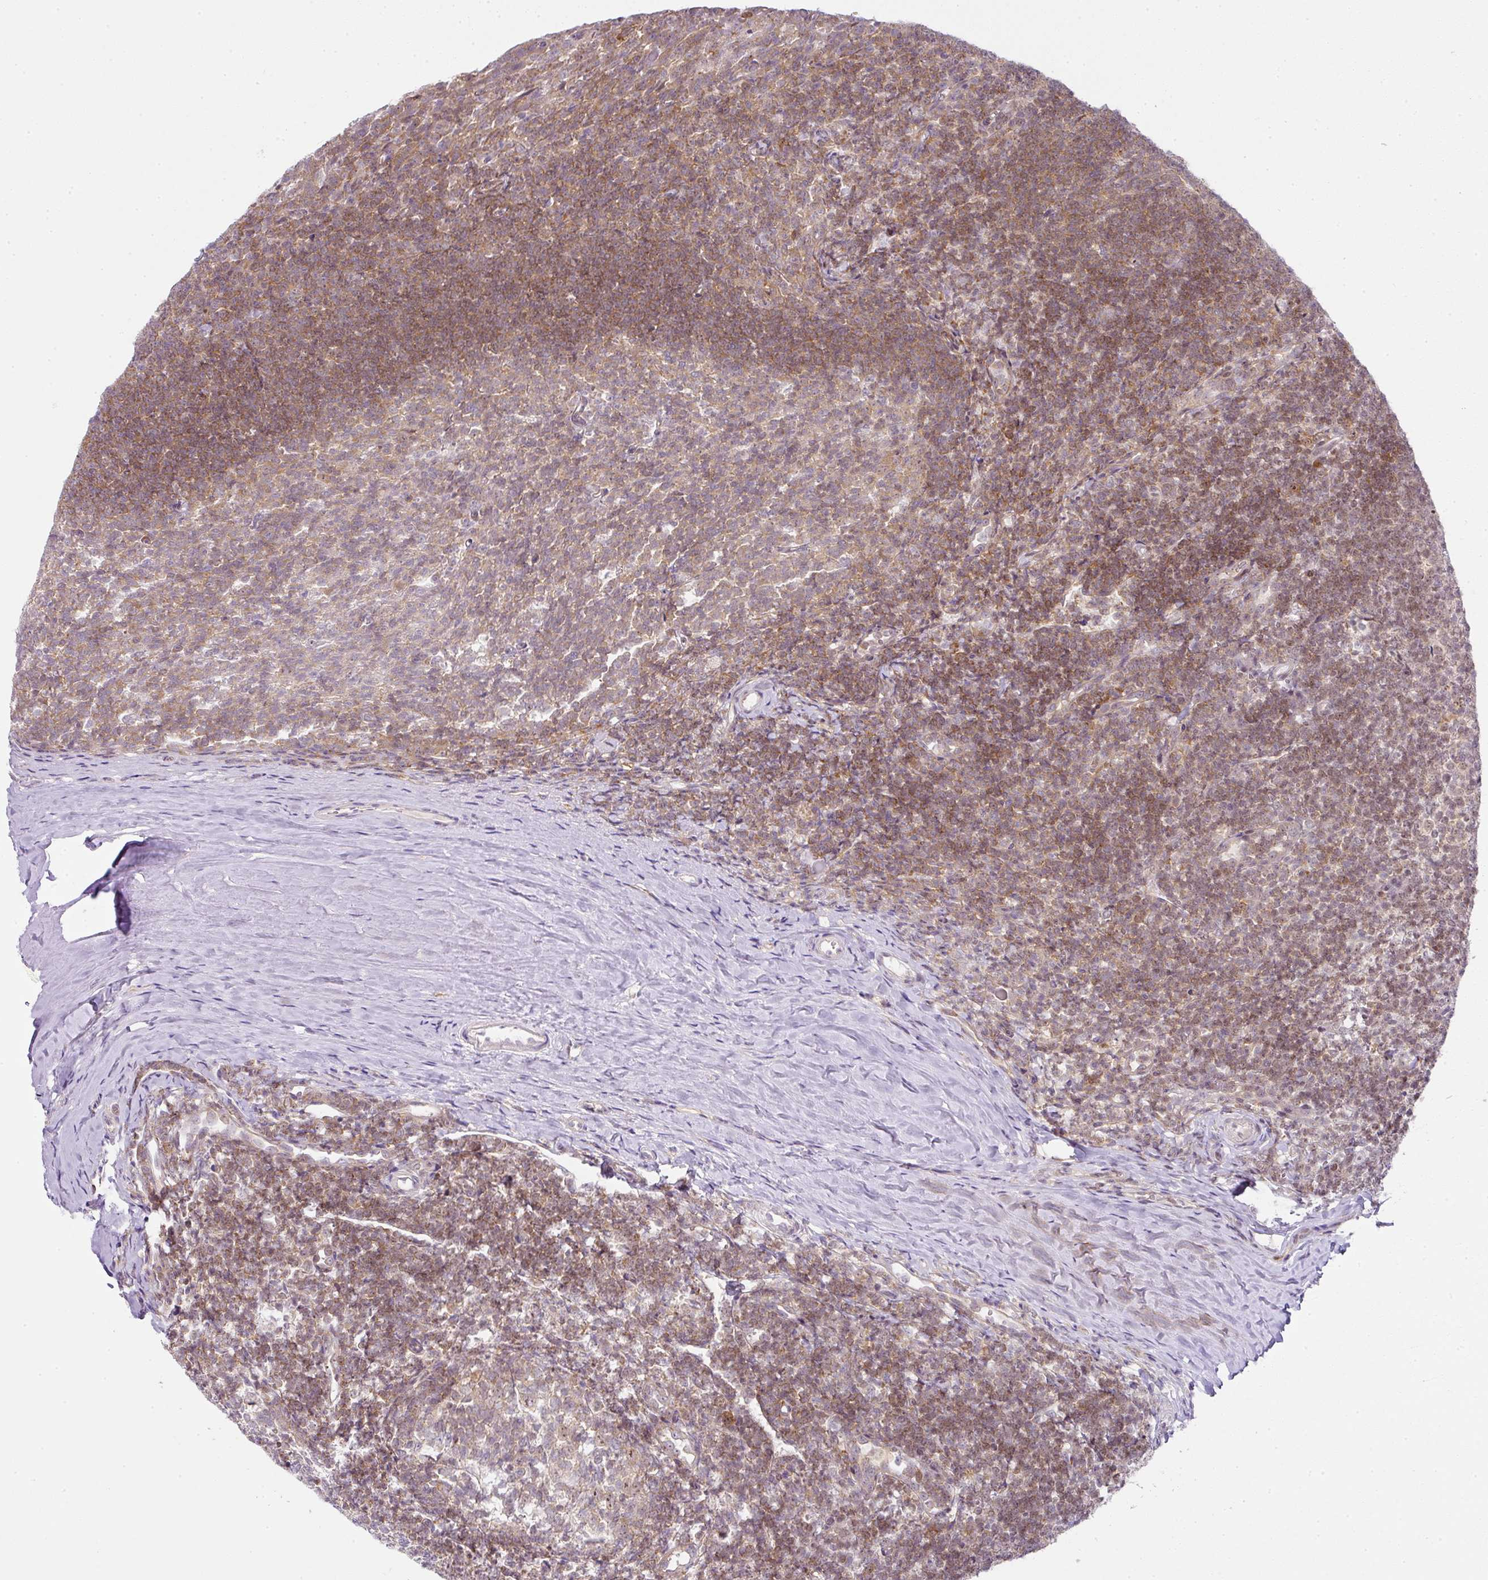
{"staining": {"intensity": "weak", "quantity": "<25%", "location": "cytoplasmic/membranous"}, "tissue": "tonsil", "cell_type": "Germinal center cells", "image_type": "normal", "snomed": [{"axis": "morphology", "description": "Normal tissue, NOS"}, {"axis": "topography", "description": "Tonsil"}], "caption": "High magnification brightfield microscopy of benign tonsil stained with DAB (3,3'-diaminobenzidine) (brown) and counterstained with hematoxylin (blue): germinal center cells show no significant expression. The staining was performed using DAB (3,3'-diaminobenzidine) to visualize the protein expression in brown, while the nuclei were stained in blue with hematoxylin (Magnification: 20x).", "gene": "FAM32A", "patient": {"sex": "female", "age": 10}}